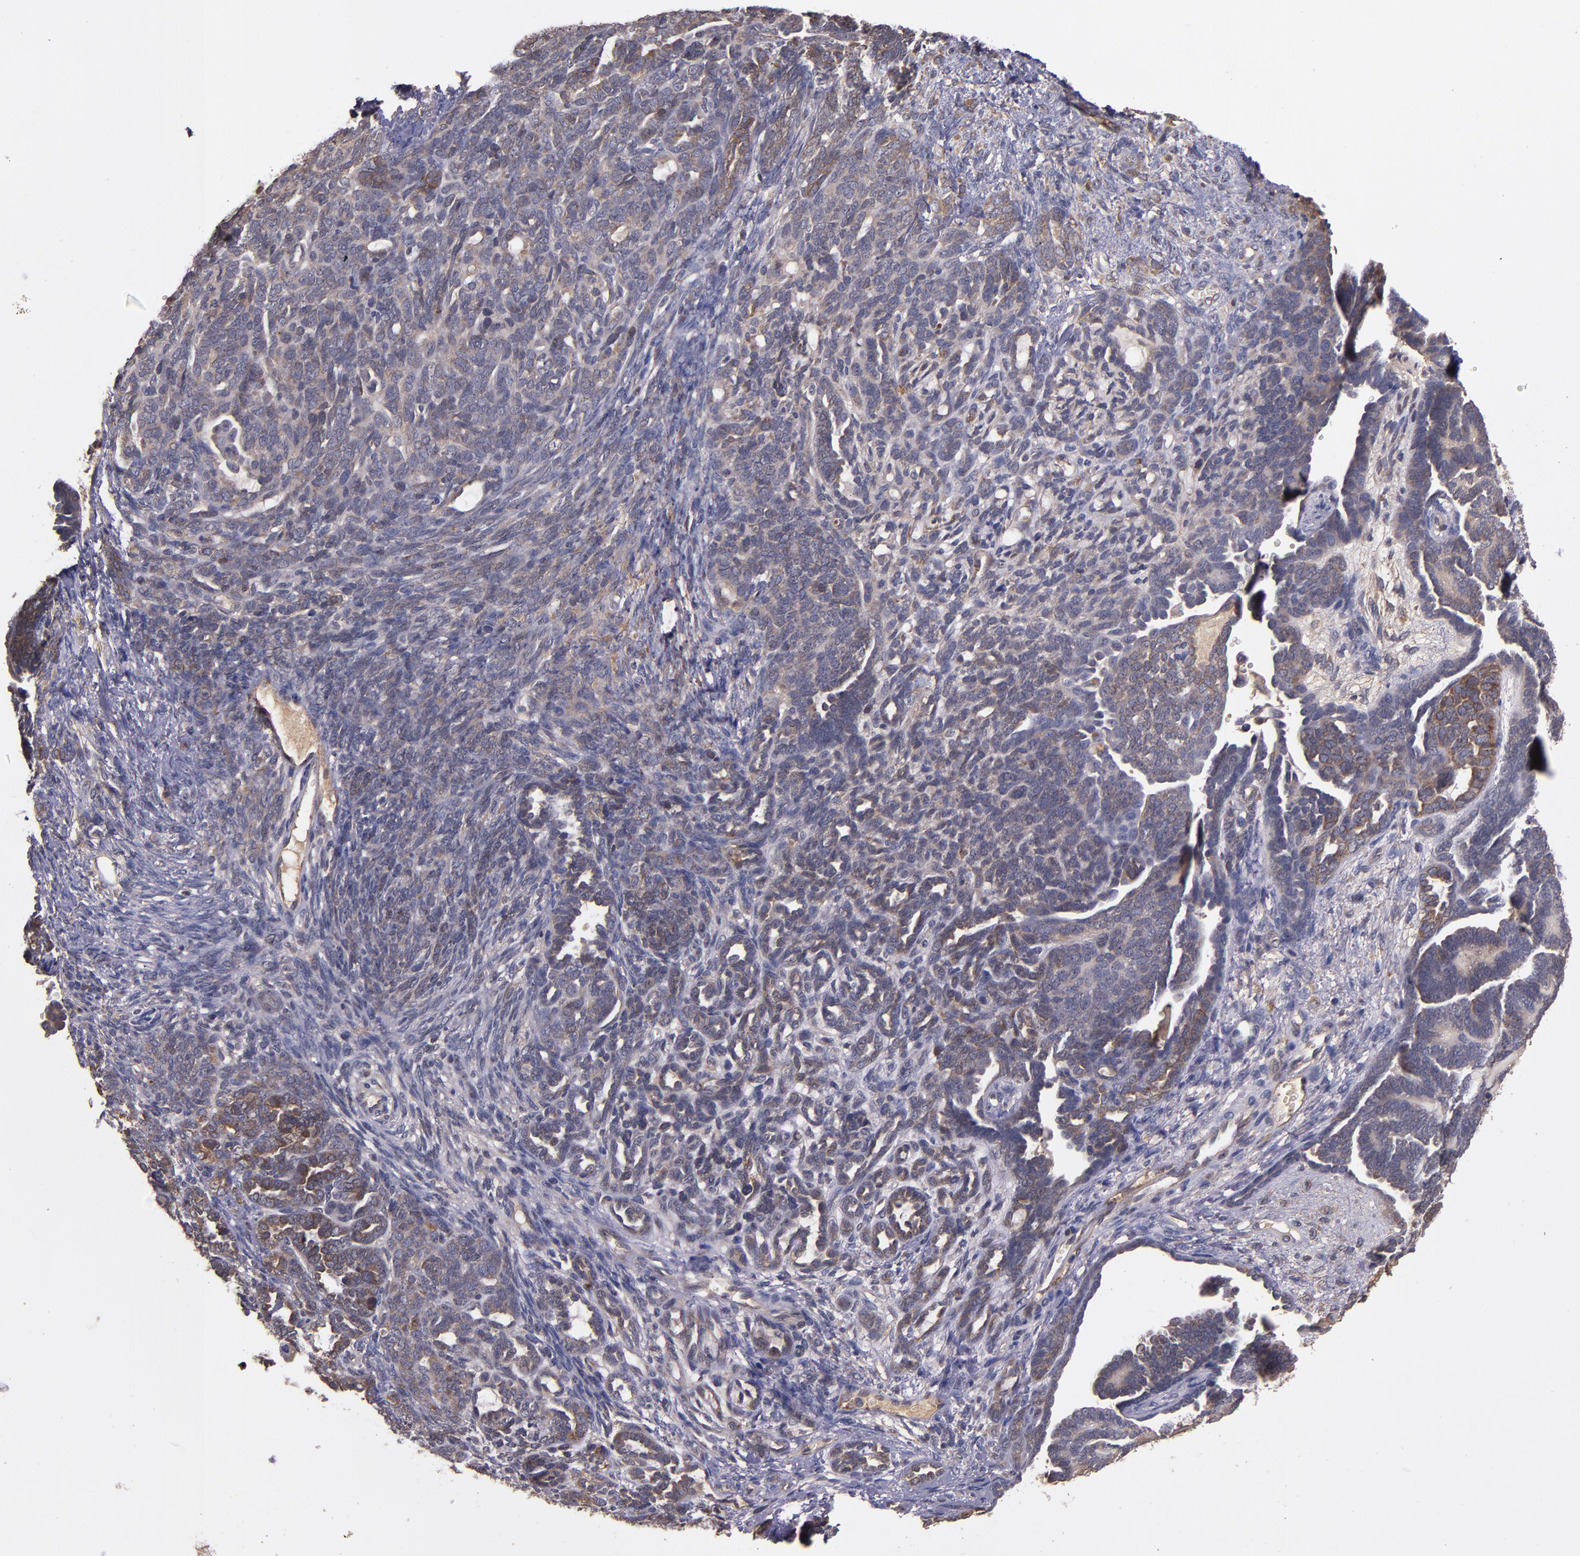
{"staining": {"intensity": "moderate", "quantity": "<25%", "location": "cytoplasmic/membranous"}, "tissue": "endometrial cancer", "cell_type": "Tumor cells", "image_type": "cancer", "snomed": [{"axis": "morphology", "description": "Neoplasm, malignant, NOS"}, {"axis": "topography", "description": "Endometrium"}], "caption": "Tumor cells demonstrate low levels of moderate cytoplasmic/membranous positivity in about <25% of cells in human endometrial cancer (malignant neoplasm). (DAB IHC, brown staining for protein, blue staining for nuclei).", "gene": "PRAF2", "patient": {"sex": "female", "age": 74}}